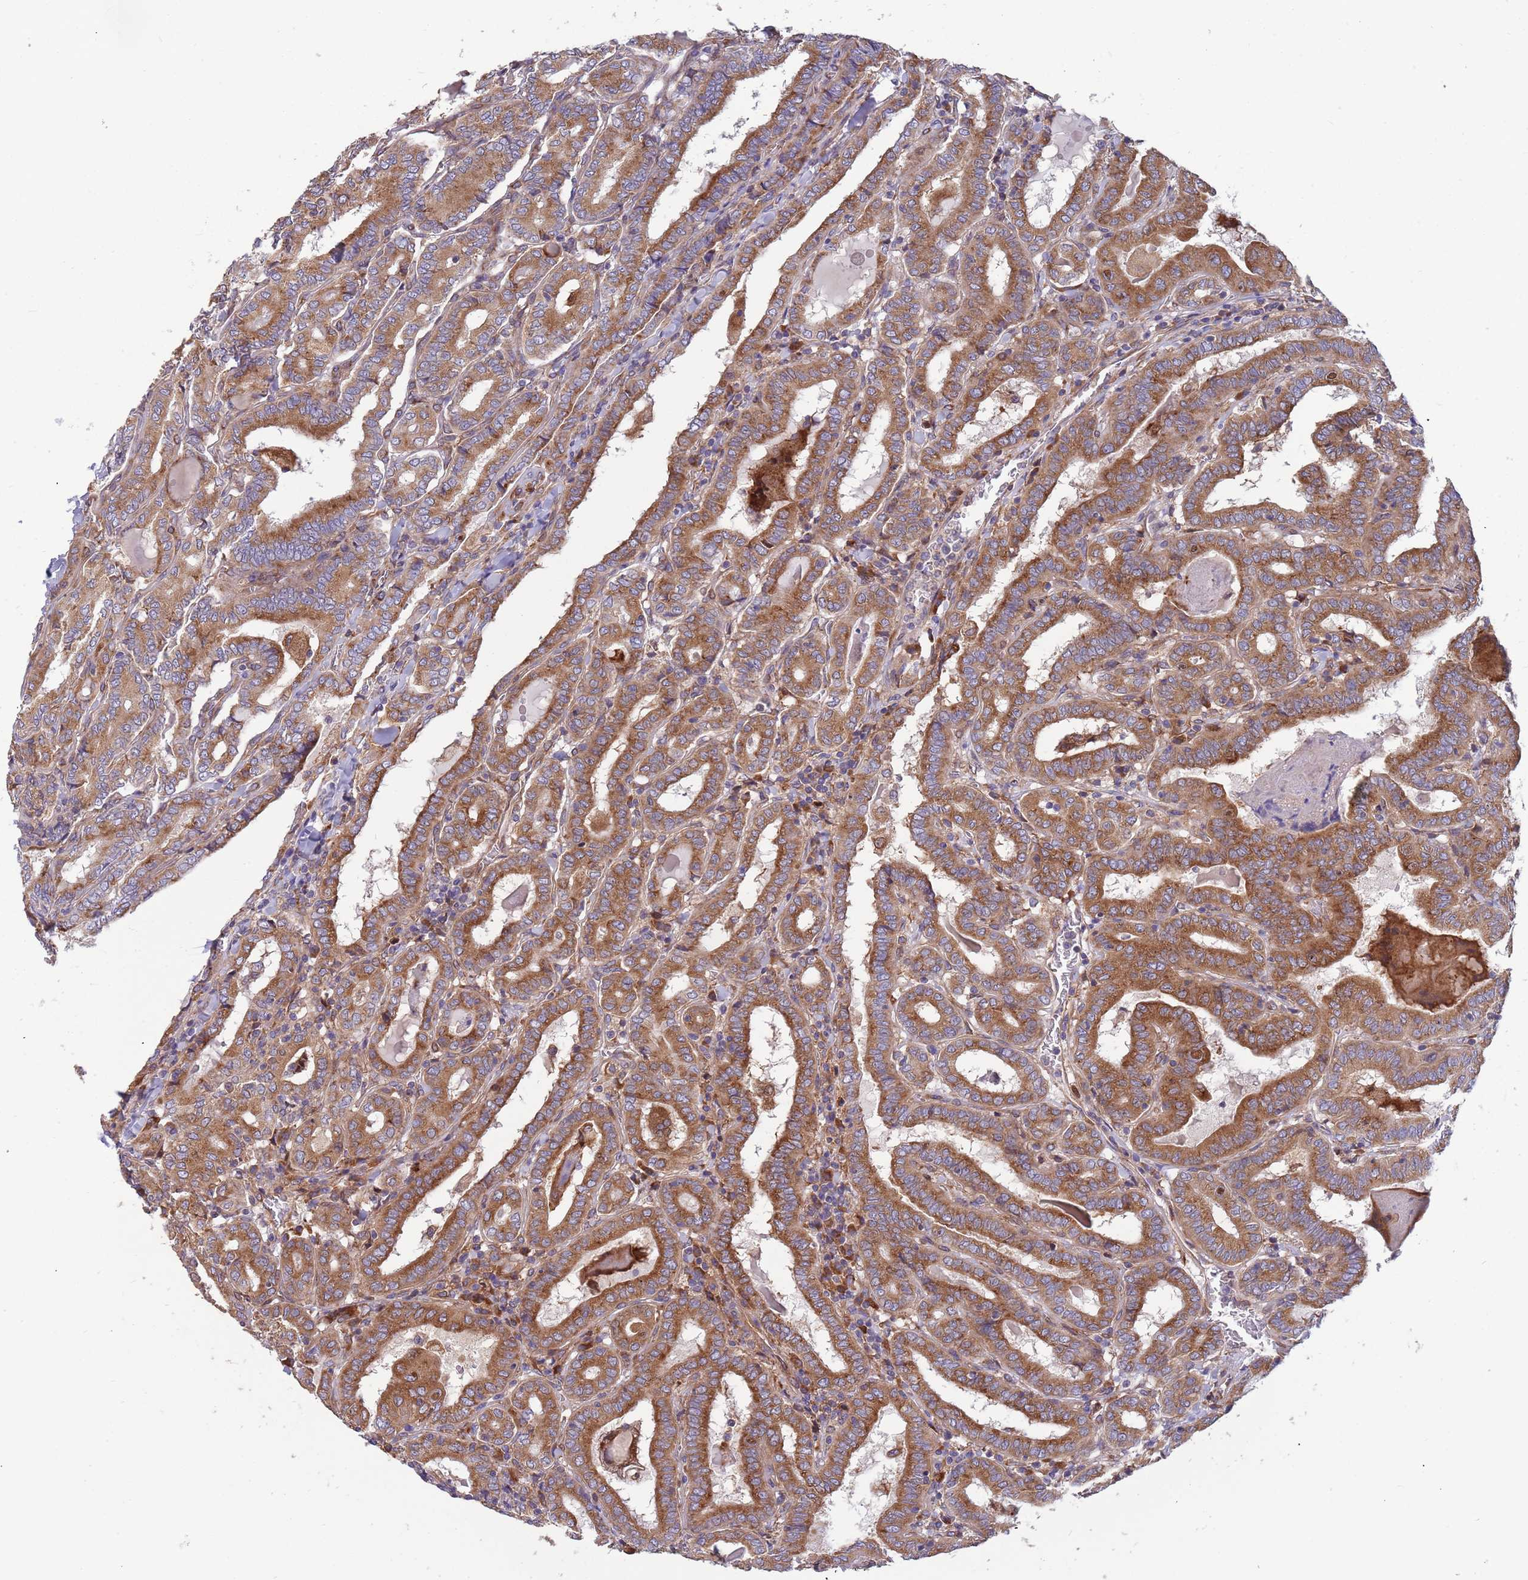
{"staining": {"intensity": "moderate", "quantity": ">75%", "location": "cytoplasmic/membranous"}, "tissue": "thyroid cancer", "cell_type": "Tumor cells", "image_type": "cancer", "snomed": [{"axis": "morphology", "description": "Papillary adenocarcinoma, NOS"}, {"axis": "topography", "description": "Thyroid gland"}], "caption": "The image demonstrates a brown stain indicating the presence of a protein in the cytoplasmic/membranous of tumor cells in thyroid cancer.", "gene": "ARMCX6", "patient": {"sex": "female", "age": 72}}